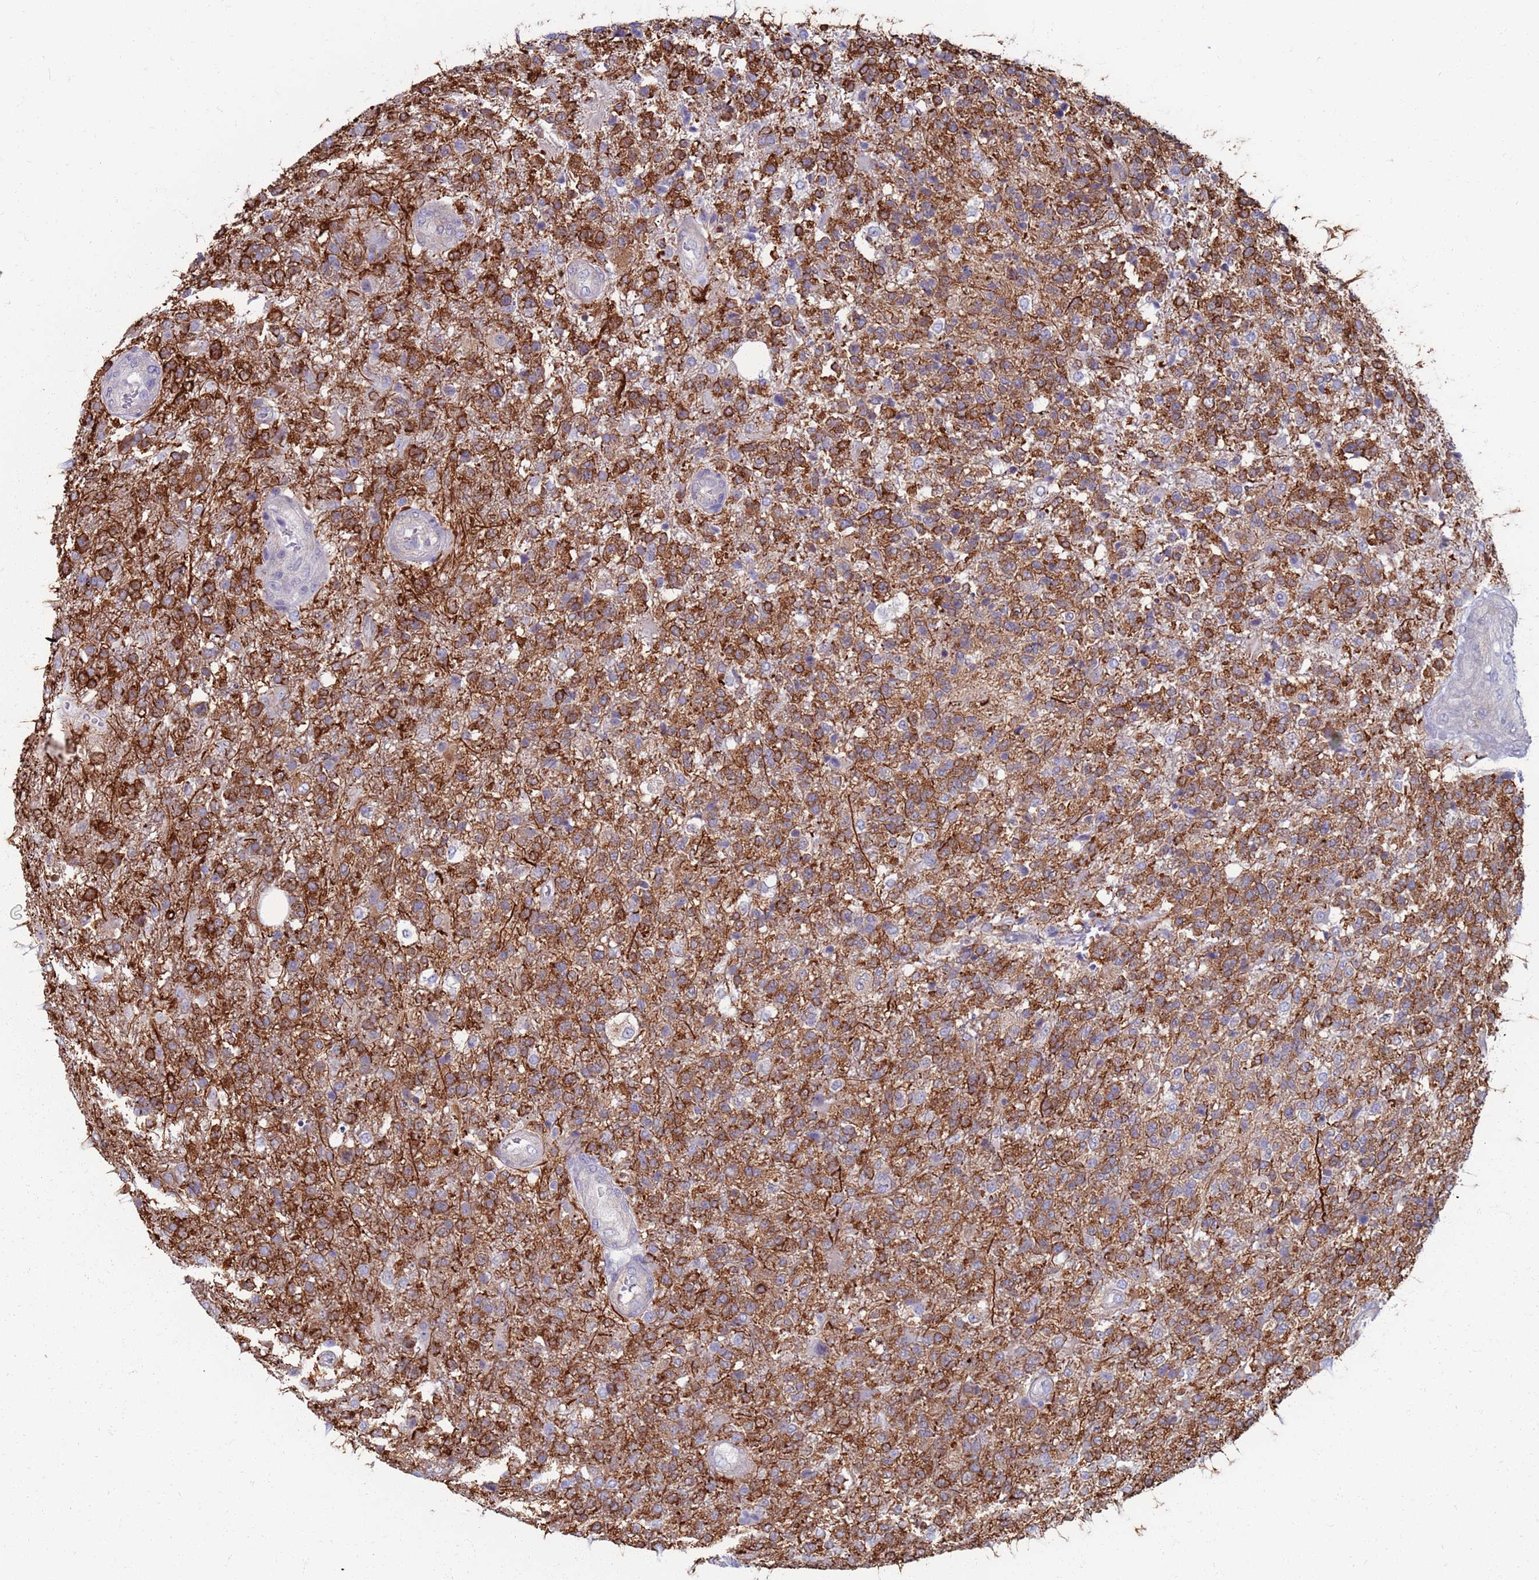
{"staining": {"intensity": "moderate", "quantity": "25%-75%", "location": "cytoplasmic/membranous"}, "tissue": "glioma", "cell_type": "Tumor cells", "image_type": "cancer", "snomed": [{"axis": "morphology", "description": "Glioma, malignant, High grade"}, {"axis": "topography", "description": "Brain"}], "caption": "A brown stain labels moderate cytoplasmic/membranous positivity of a protein in glioma tumor cells.", "gene": "CLCA2", "patient": {"sex": "male", "age": 56}}